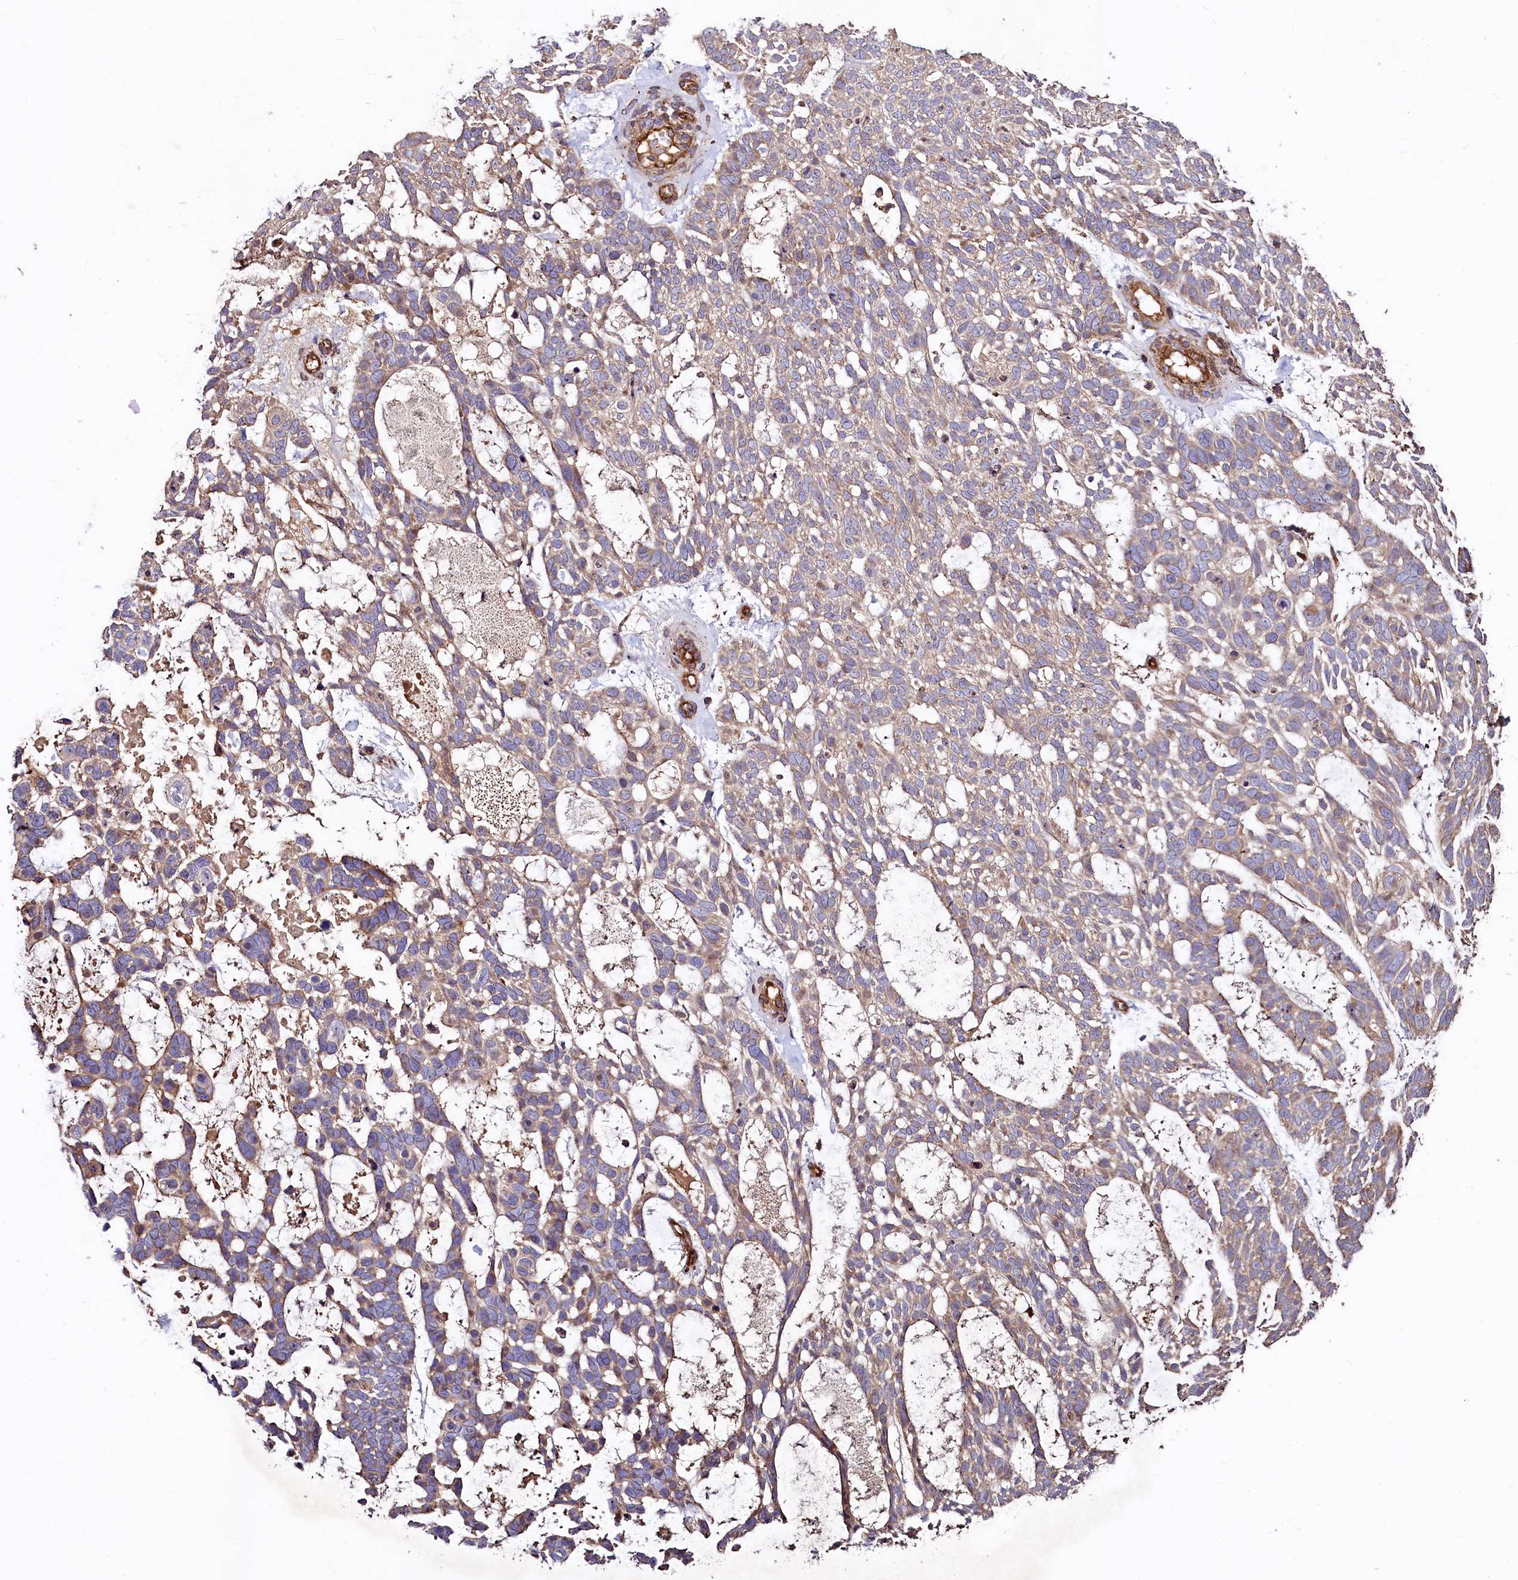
{"staining": {"intensity": "moderate", "quantity": "<25%", "location": "cytoplasmic/membranous"}, "tissue": "skin cancer", "cell_type": "Tumor cells", "image_type": "cancer", "snomed": [{"axis": "morphology", "description": "Basal cell carcinoma"}, {"axis": "topography", "description": "Skin"}], "caption": "This image exhibits immunohistochemistry staining of human skin basal cell carcinoma, with low moderate cytoplasmic/membranous expression in approximately <25% of tumor cells.", "gene": "KLHDC4", "patient": {"sex": "male", "age": 88}}